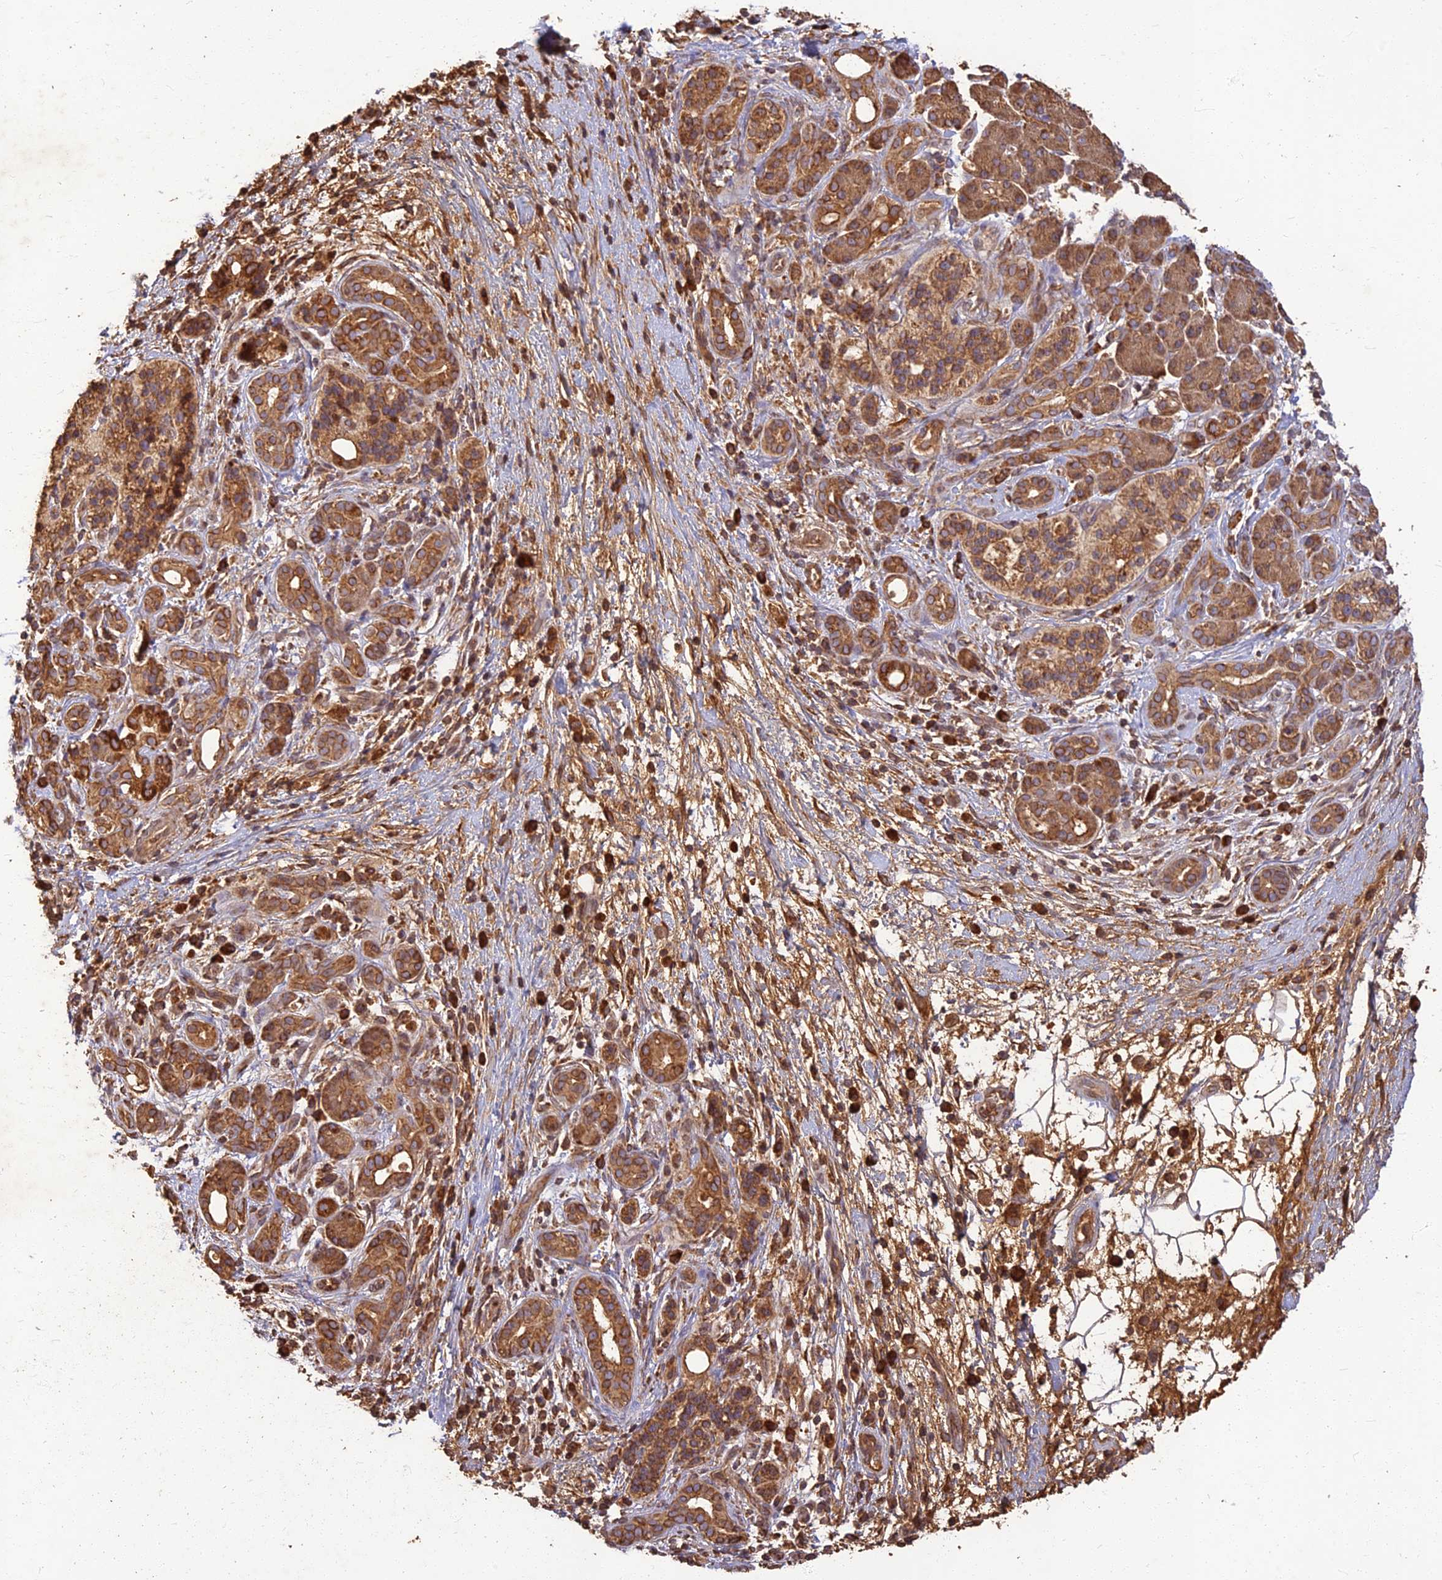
{"staining": {"intensity": "moderate", "quantity": ">75%", "location": "cytoplasmic/membranous"}, "tissue": "pancreatic cancer", "cell_type": "Tumor cells", "image_type": "cancer", "snomed": [{"axis": "morphology", "description": "Adenocarcinoma, NOS"}, {"axis": "topography", "description": "Pancreas"}], "caption": "Pancreatic cancer tissue demonstrates moderate cytoplasmic/membranous staining in approximately >75% of tumor cells", "gene": "CORO1C", "patient": {"sex": "male", "age": 78}}